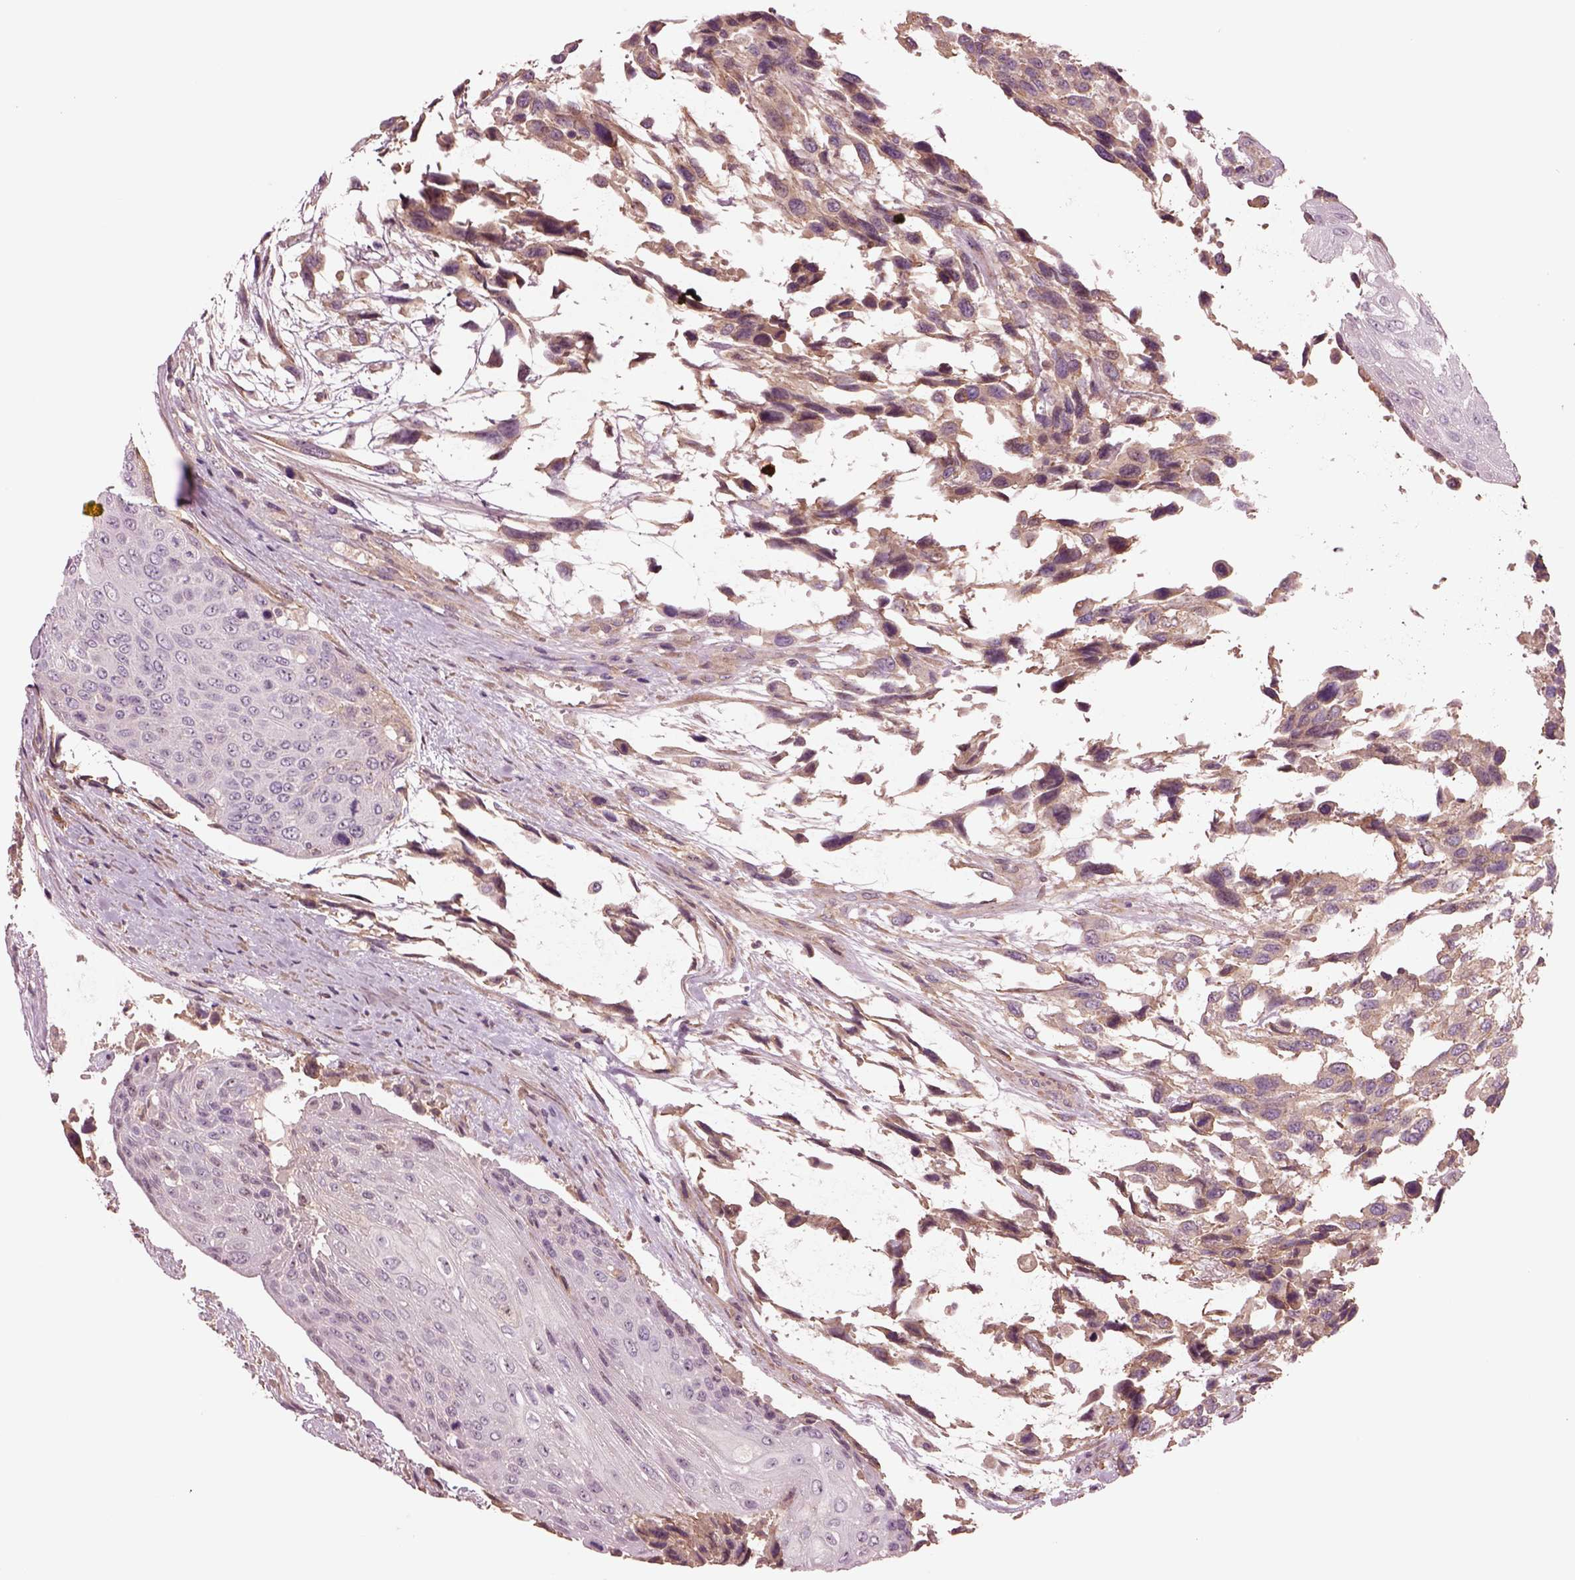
{"staining": {"intensity": "negative", "quantity": "none", "location": "none"}, "tissue": "urothelial cancer", "cell_type": "Tumor cells", "image_type": "cancer", "snomed": [{"axis": "morphology", "description": "Urothelial carcinoma, High grade"}, {"axis": "topography", "description": "Urinary bladder"}], "caption": "An IHC histopathology image of urothelial cancer is shown. There is no staining in tumor cells of urothelial cancer.", "gene": "HTR1B", "patient": {"sex": "female", "age": 70}}